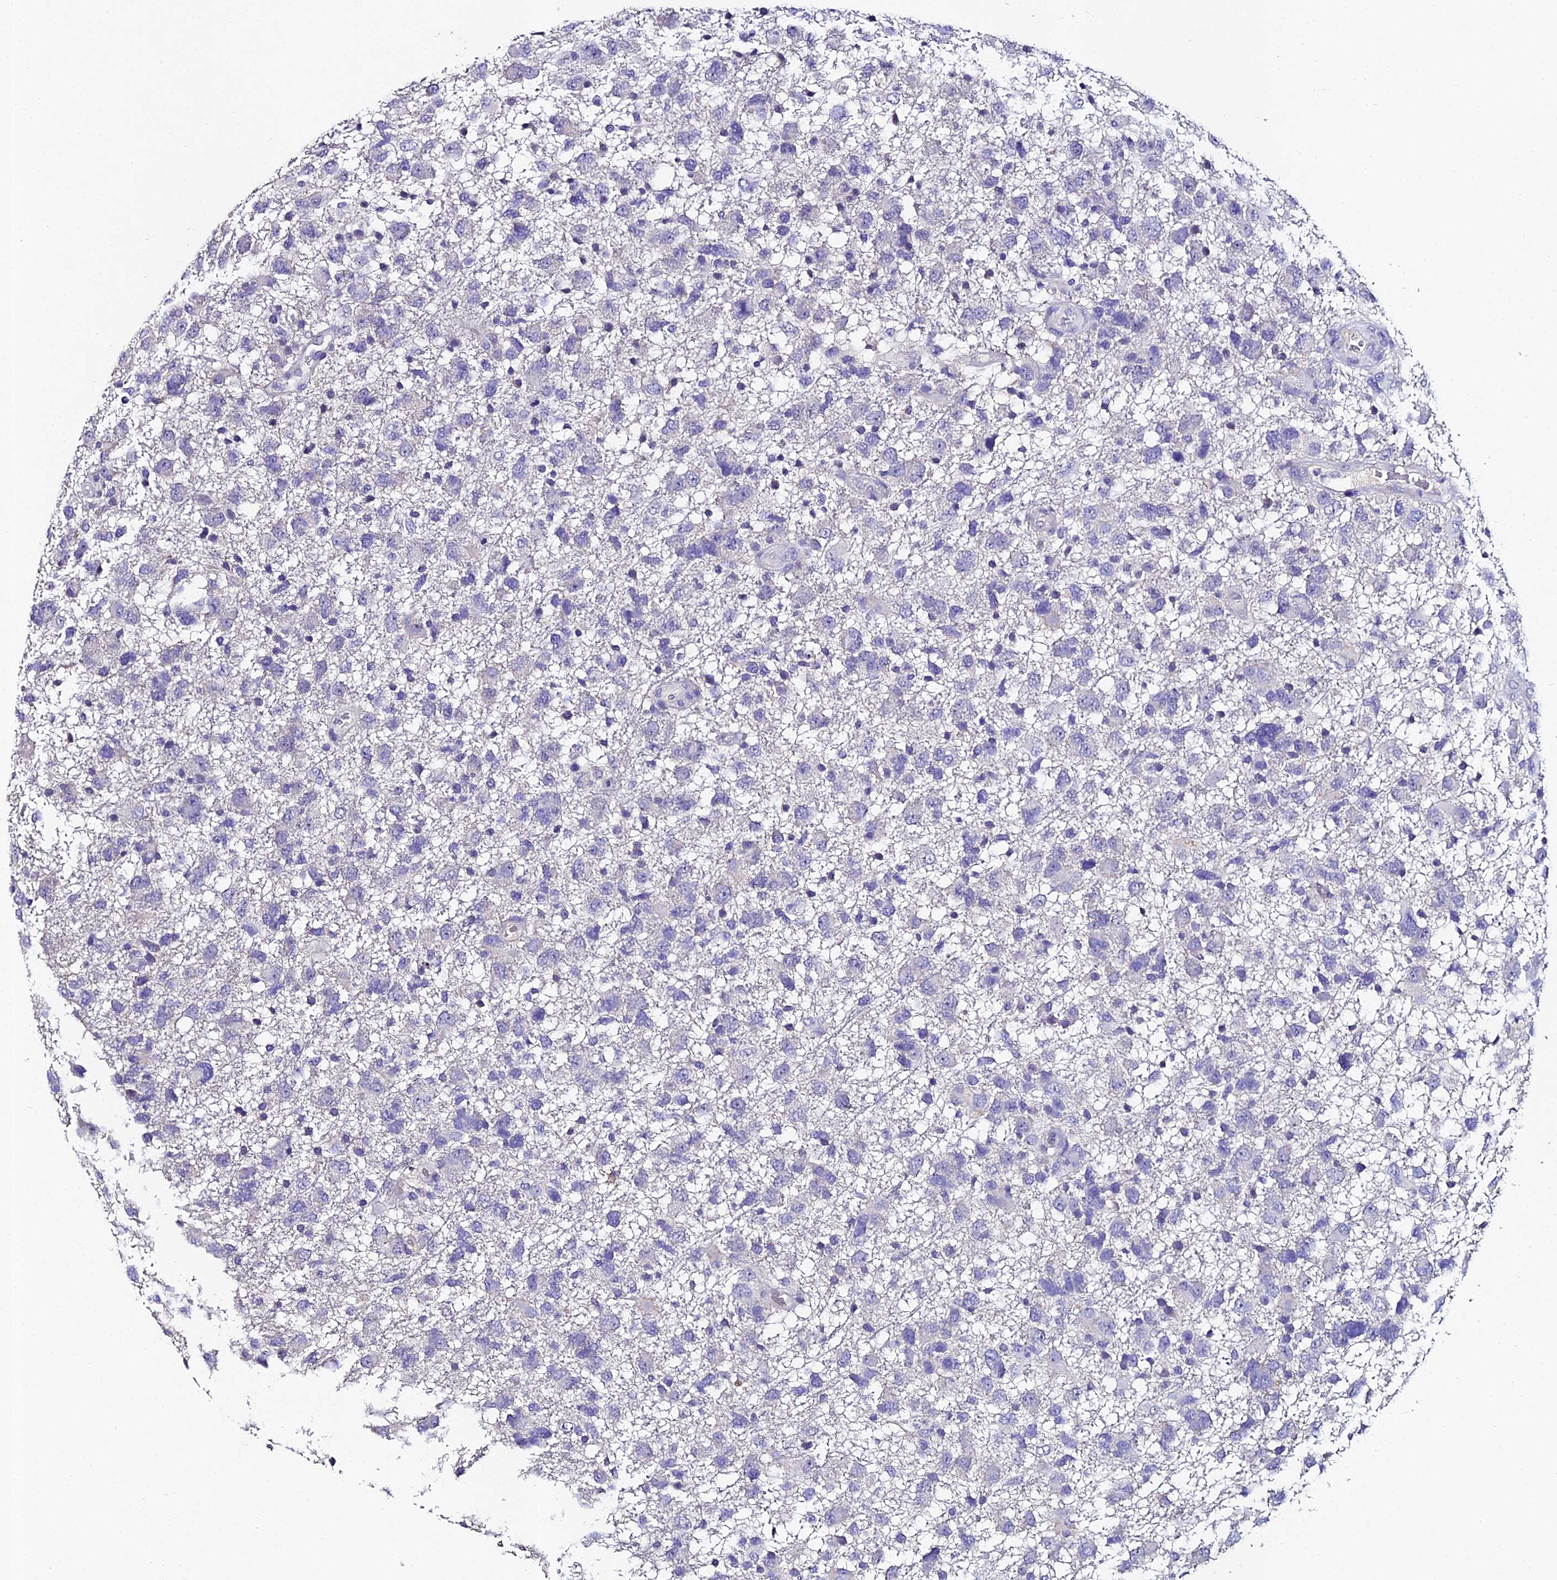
{"staining": {"intensity": "negative", "quantity": "none", "location": "none"}, "tissue": "glioma", "cell_type": "Tumor cells", "image_type": "cancer", "snomed": [{"axis": "morphology", "description": "Glioma, malignant, High grade"}, {"axis": "topography", "description": "Brain"}], "caption": "High power microscopy histopathology image of an immunohistochemistry image of malignant glioma (high-grade), revealing no significant staining in tumor cells. (DAB immunohistochemistry (IHC) with hematoxylin counter stain).", "gene": "ESRRG", "patient": {"sex": "male", "age": 61}}